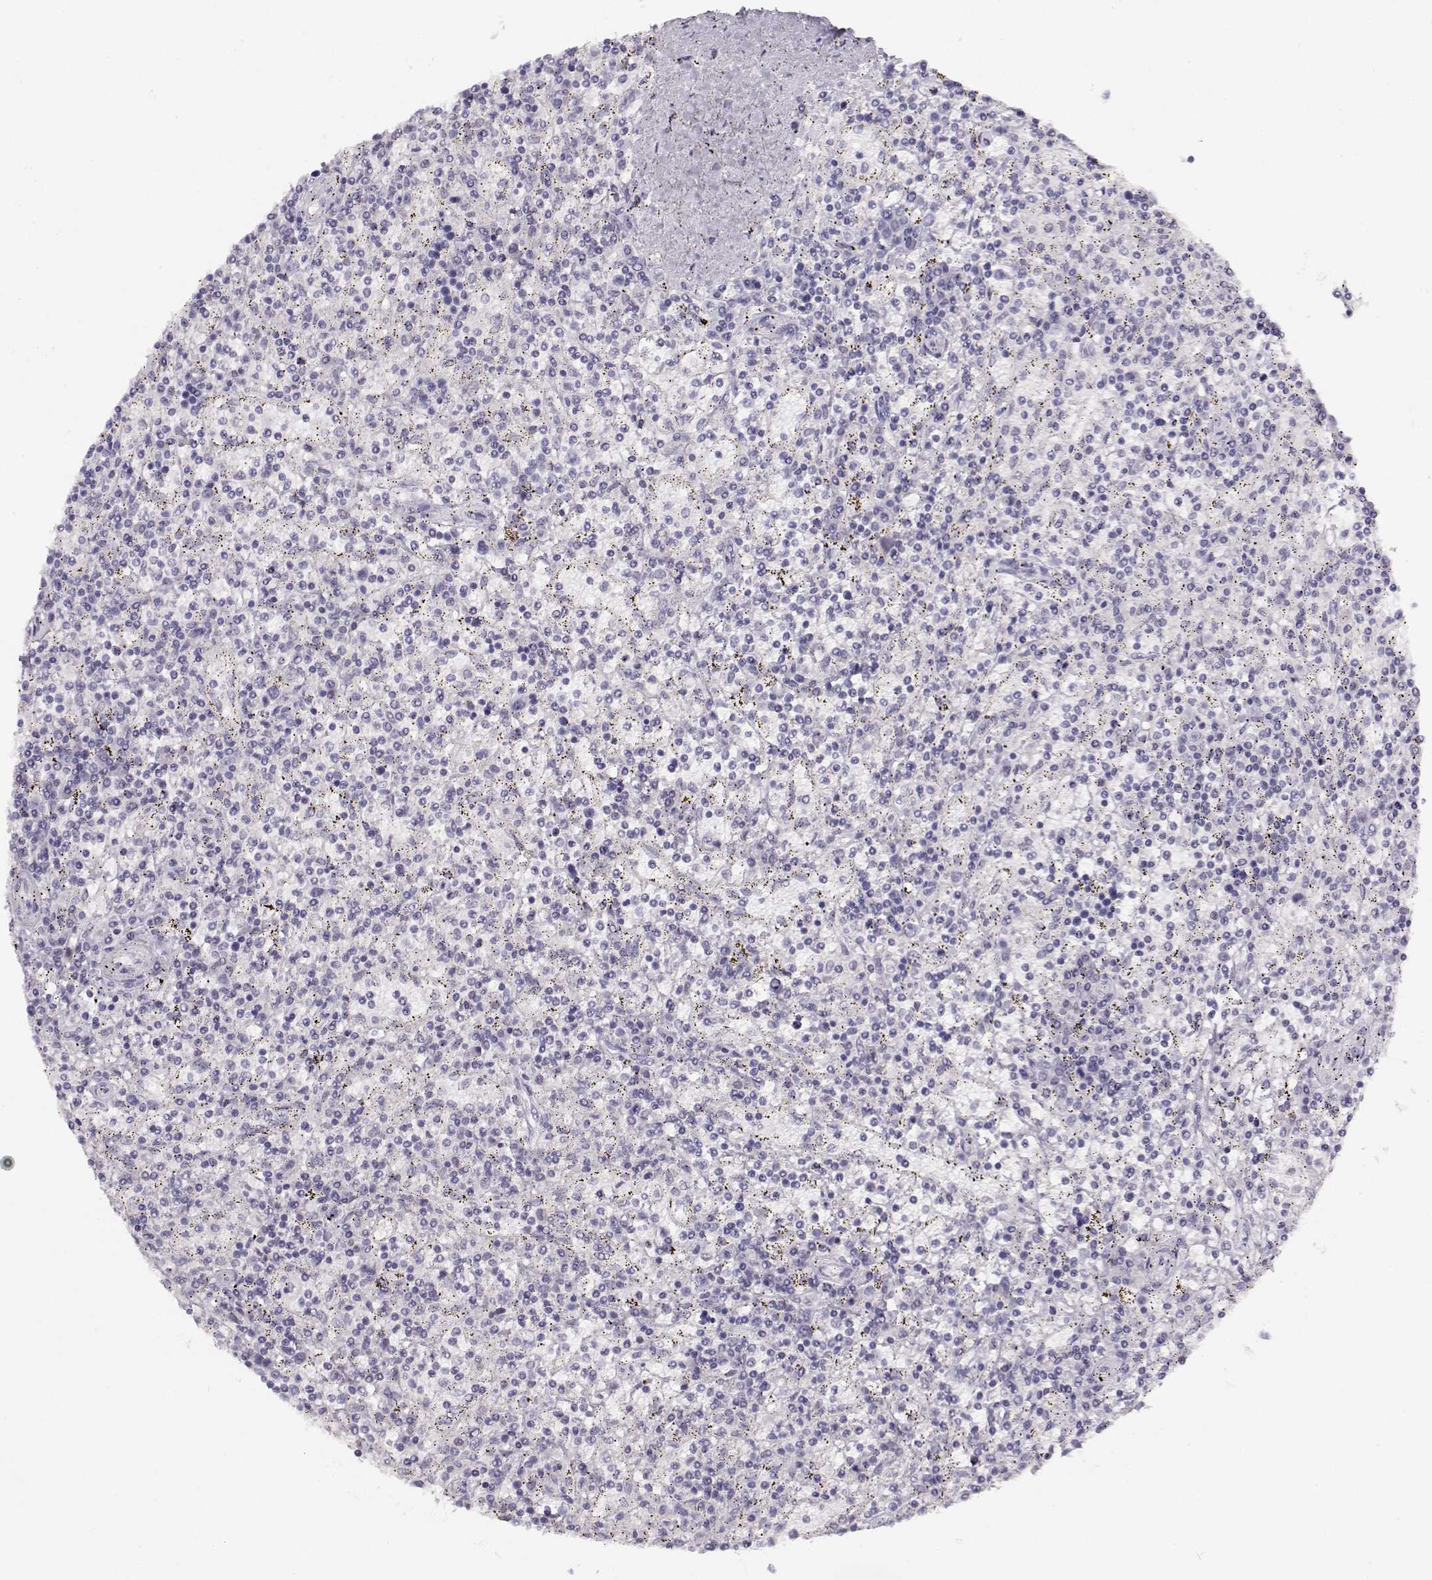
{"staining": {"intensity": "negative", "quantity": "none", "location": "none"}, "tissue": "lymphoma", "cell_type": "Tumor cells", "image_type": "cancer", "snomed": [{"axis": "morphology", "description": "Malignant lymphoma, non-Hodgkin's type, Low grade"}, {"axis": "topography", "description": "Spleen"}], "caption": "Tumor cells show no significant protein expression in low-grade malignant lymphoma, non-Hodgkin's type.", "gene": "IMPG1", "patient": {"sex": "male", "age": 62}}